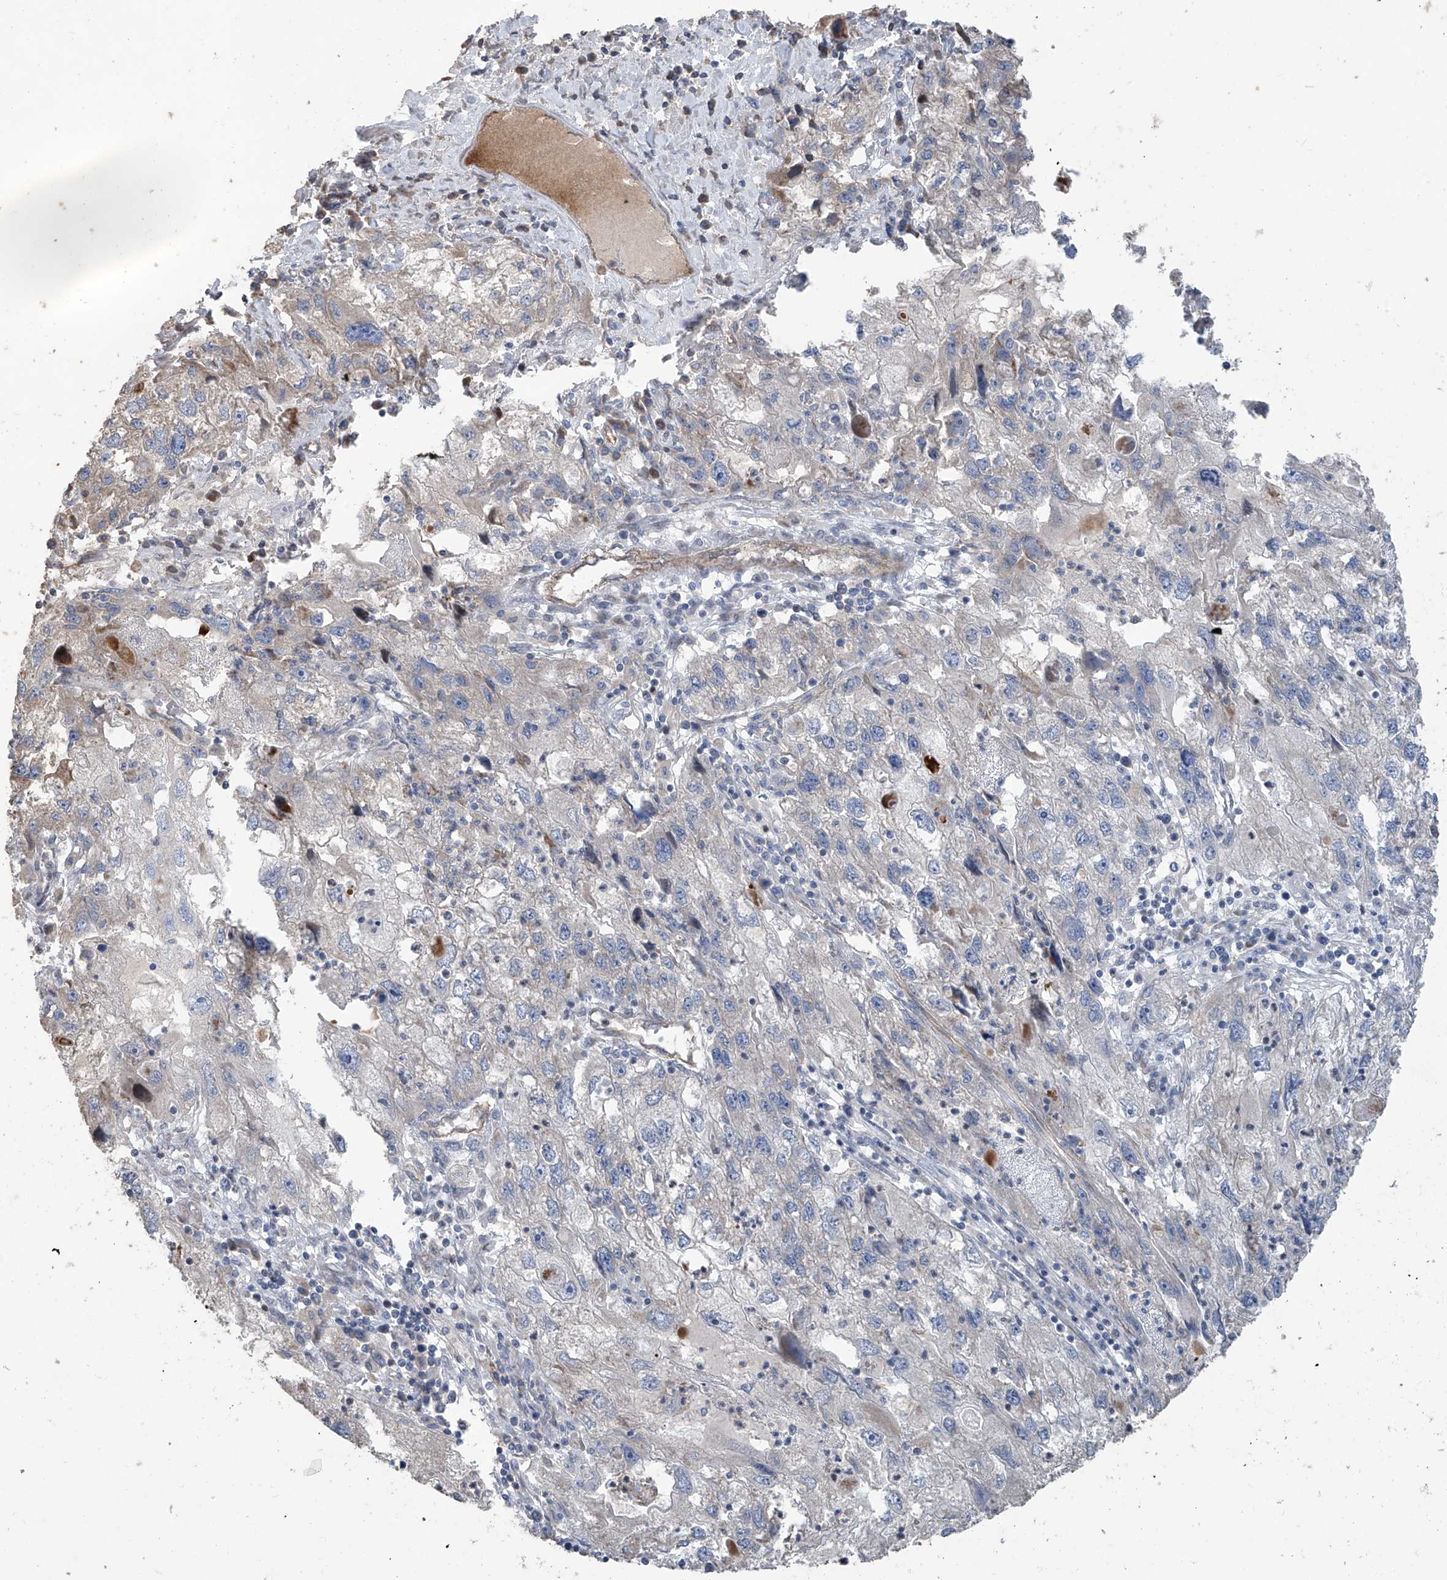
{"staining": {"intensity": "negative", "quantity": "none", "location": "none"}, "tissue": "endometrial cancer", "cell_type": "Tumor cells", "image_type": "cancer", "snomed": [{"axis": "morphology", "description": "Adenocarcinoma, NOS"}, {"axis": "topography", "description": "Endometrium"}], "caption": "This is an immunohistochemistry (IHC) histopathology image of human endometrial cancer. There is no positivity in tumor cells.", "gene": "ABTB1", "patient": {"sex": "female", "age": 49}}